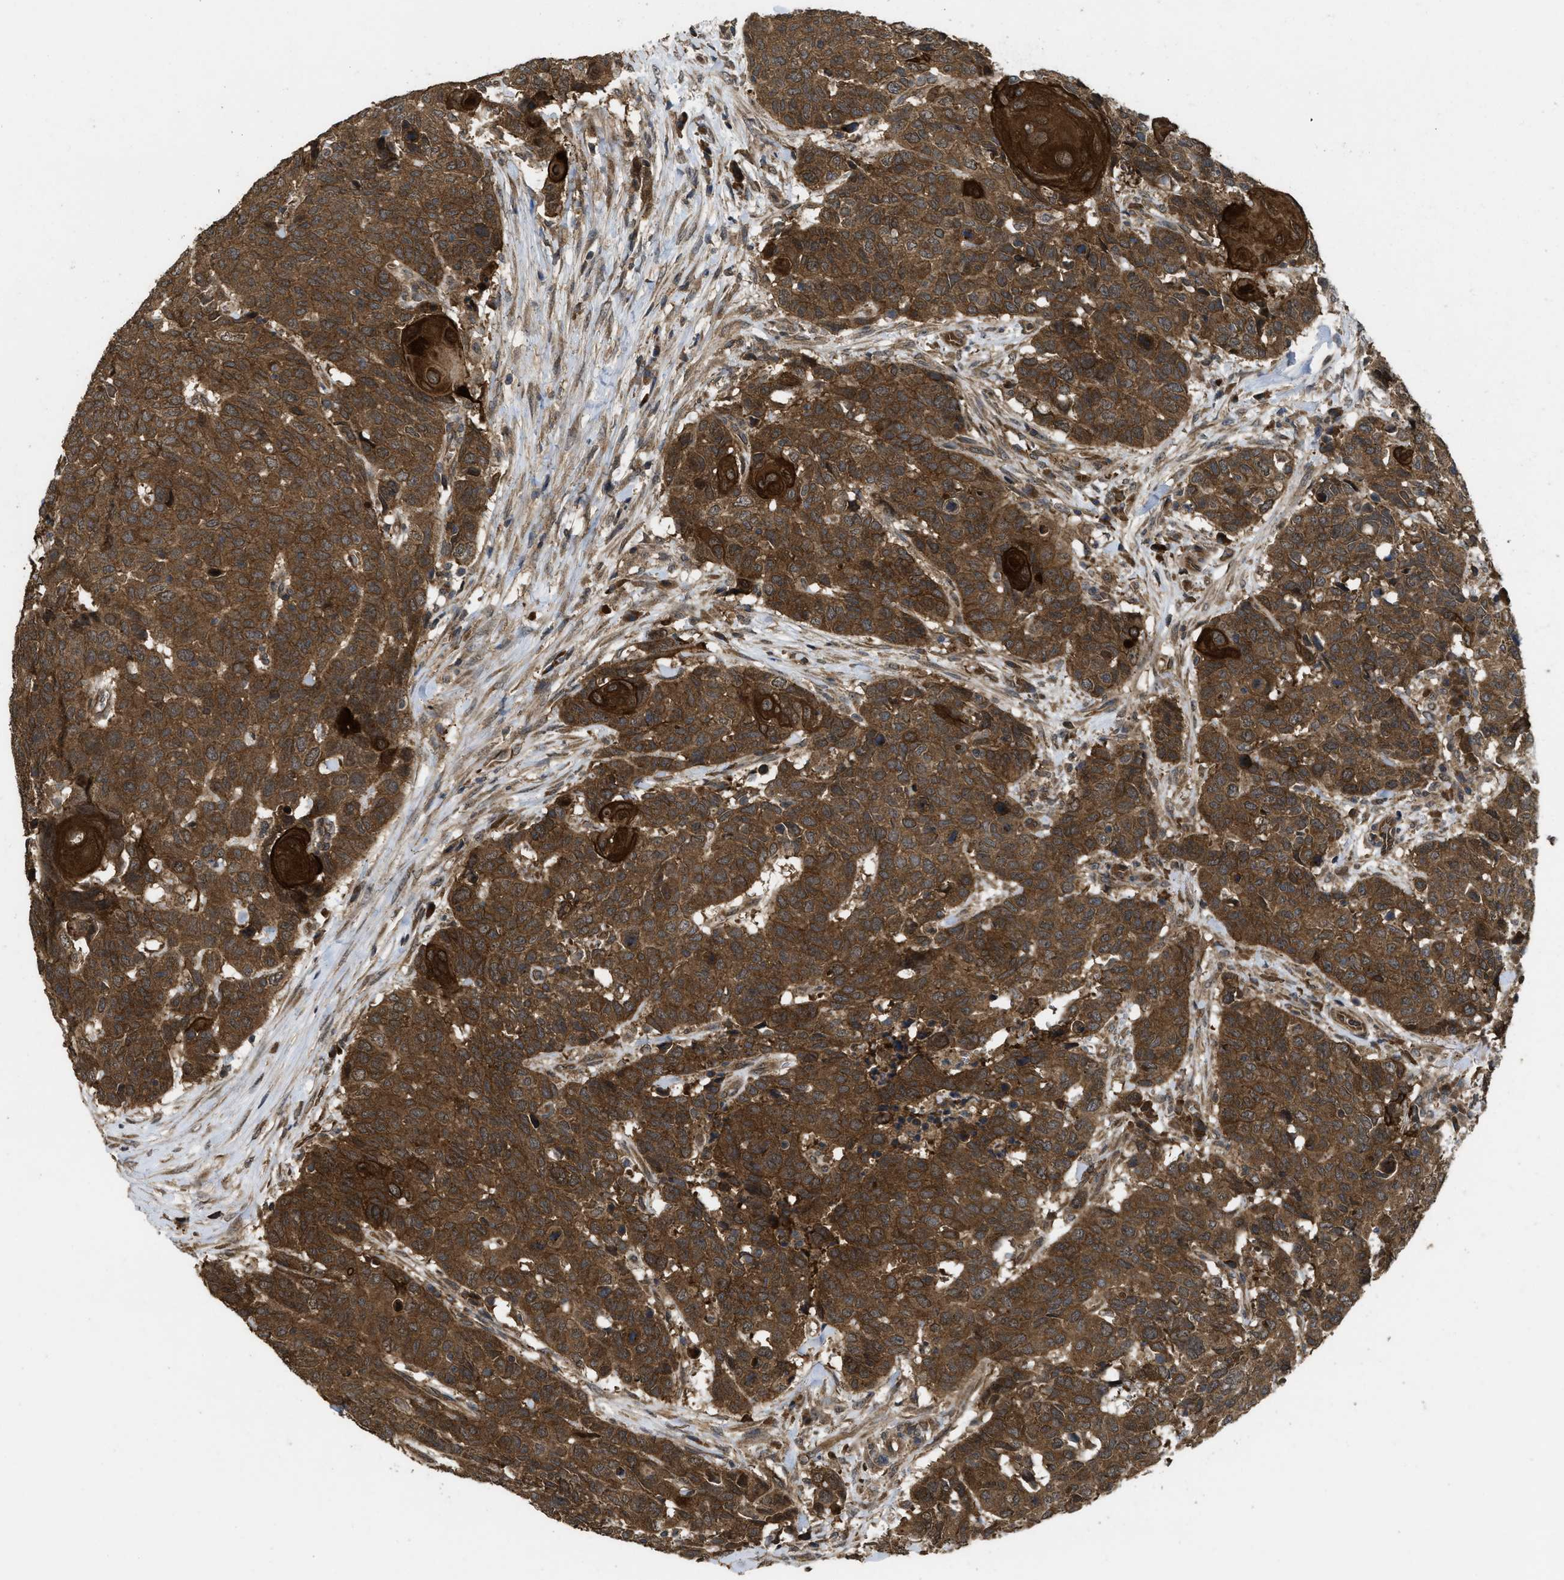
{"staining": {"intensity": "strong", "quantity": ">75%", "location": "cytoplasmic/membranous"}, "tissue": "head and neck cancer", "cell_type": "Tumor cells", "image_type": "cancer", "snomed": [{"axis": "morphology", "description": "Squamous cell carcinoma, NOS"}, {"axis": "topography", "description": "Head-Neck"}], "caption": "This is an image of immunohistochemistry staining of head and neck cancer, which shows strong positivity in the cytoplasmic/membranous of tumor cells.", "gene": "FZD6", "patient": {"sex": "male", "age": 66}}